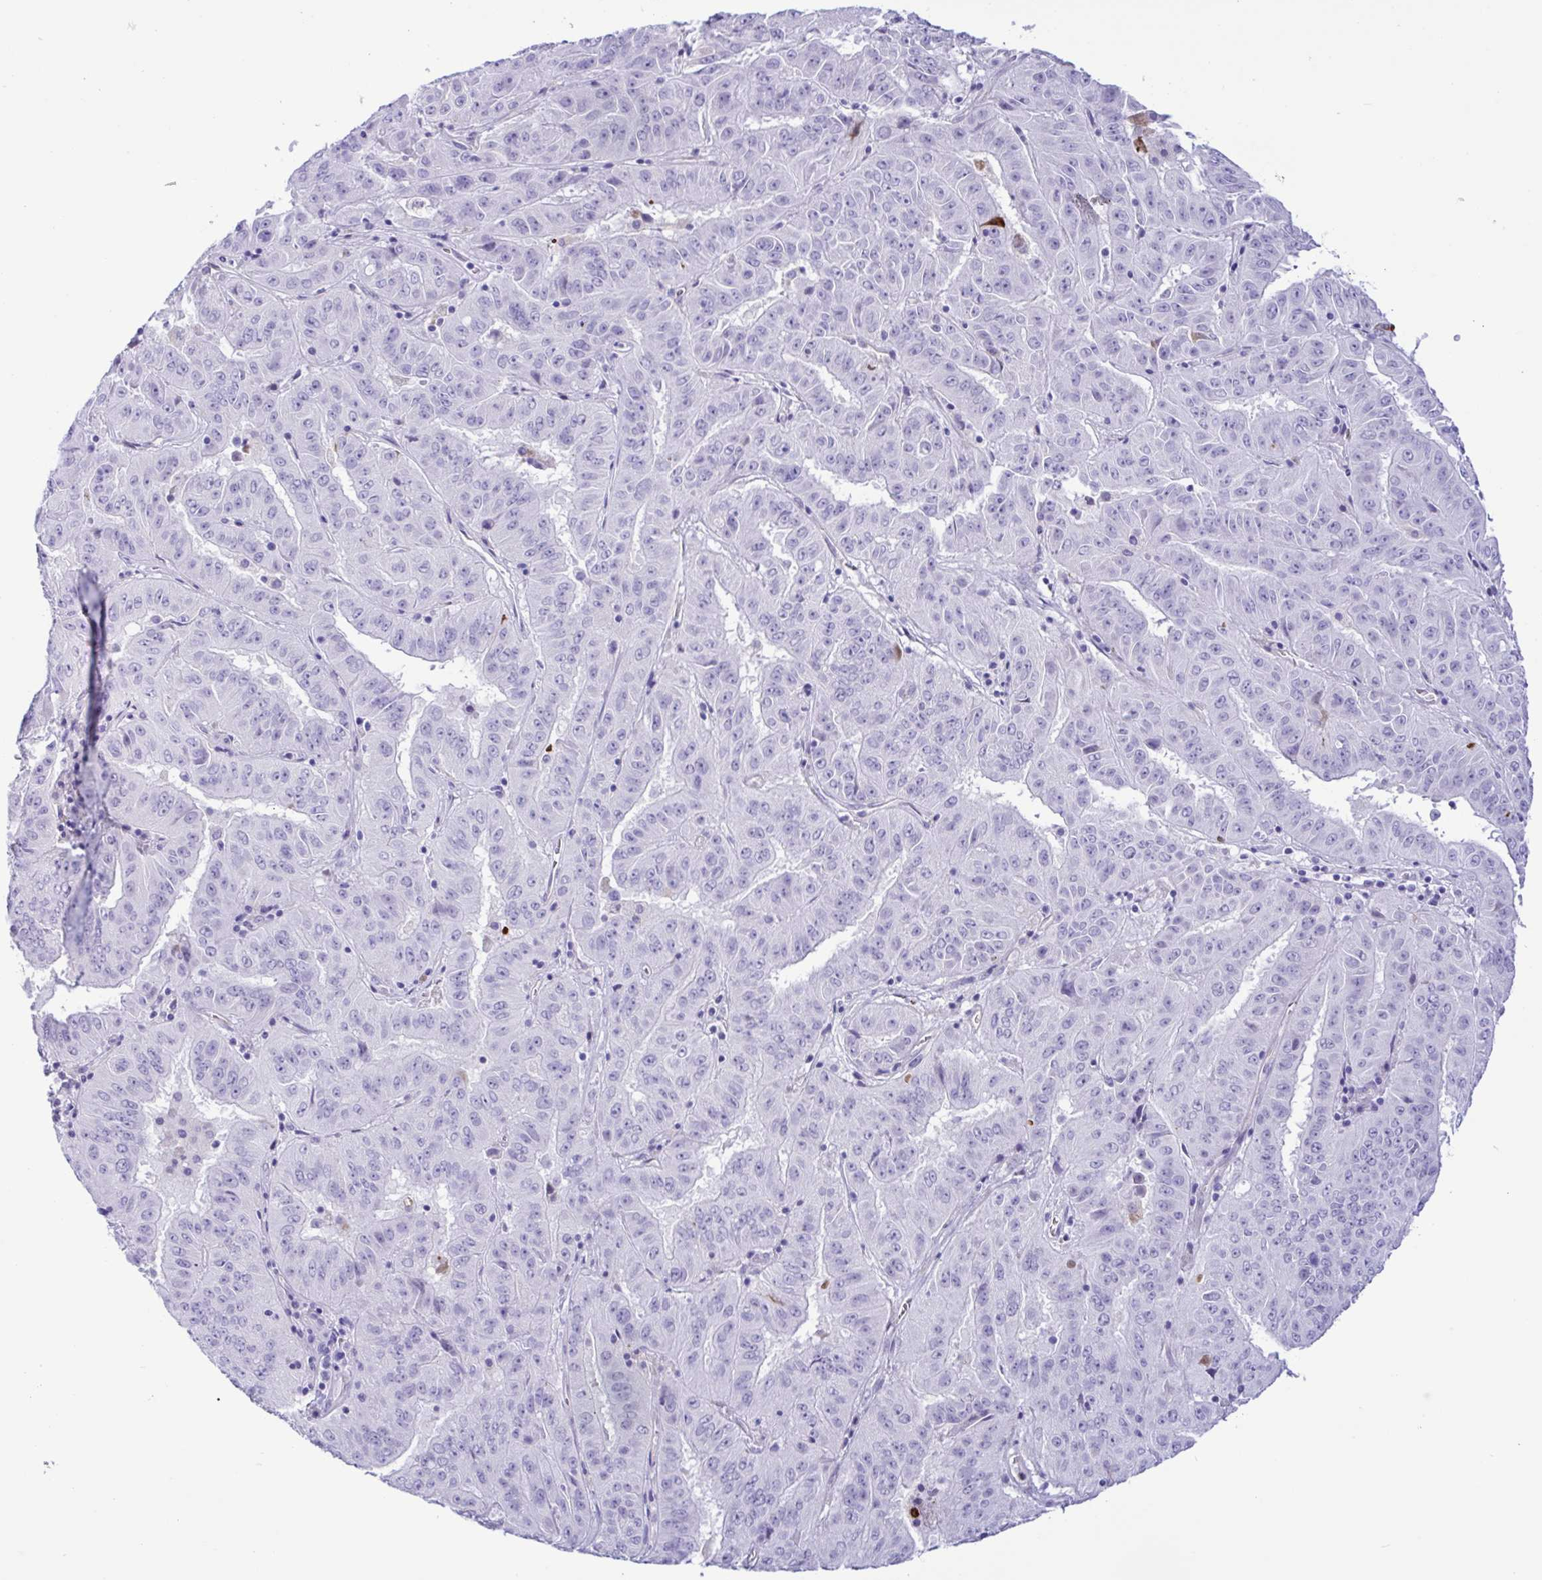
{"staining": {"intensity": "negative", "quantity": "none", "location": "none"}, "tissue": "pancreatic cancer", "cell_type": "Tumor cells", "image_type": "cancer", "snomed": [{"axis": "morphology", "description": "Adenocarcinoma, NOS"}, {"axis": "topography", "description": "Pancreas"}], "caption": "IHC histopathology image of neoplastic tissue: adenocarcinoma (pancreatic) stained with DAB shows no significant protein expression in tumor cells.", "gene": "SREBF1", "patient": {"sex": "male", "age": 63}}